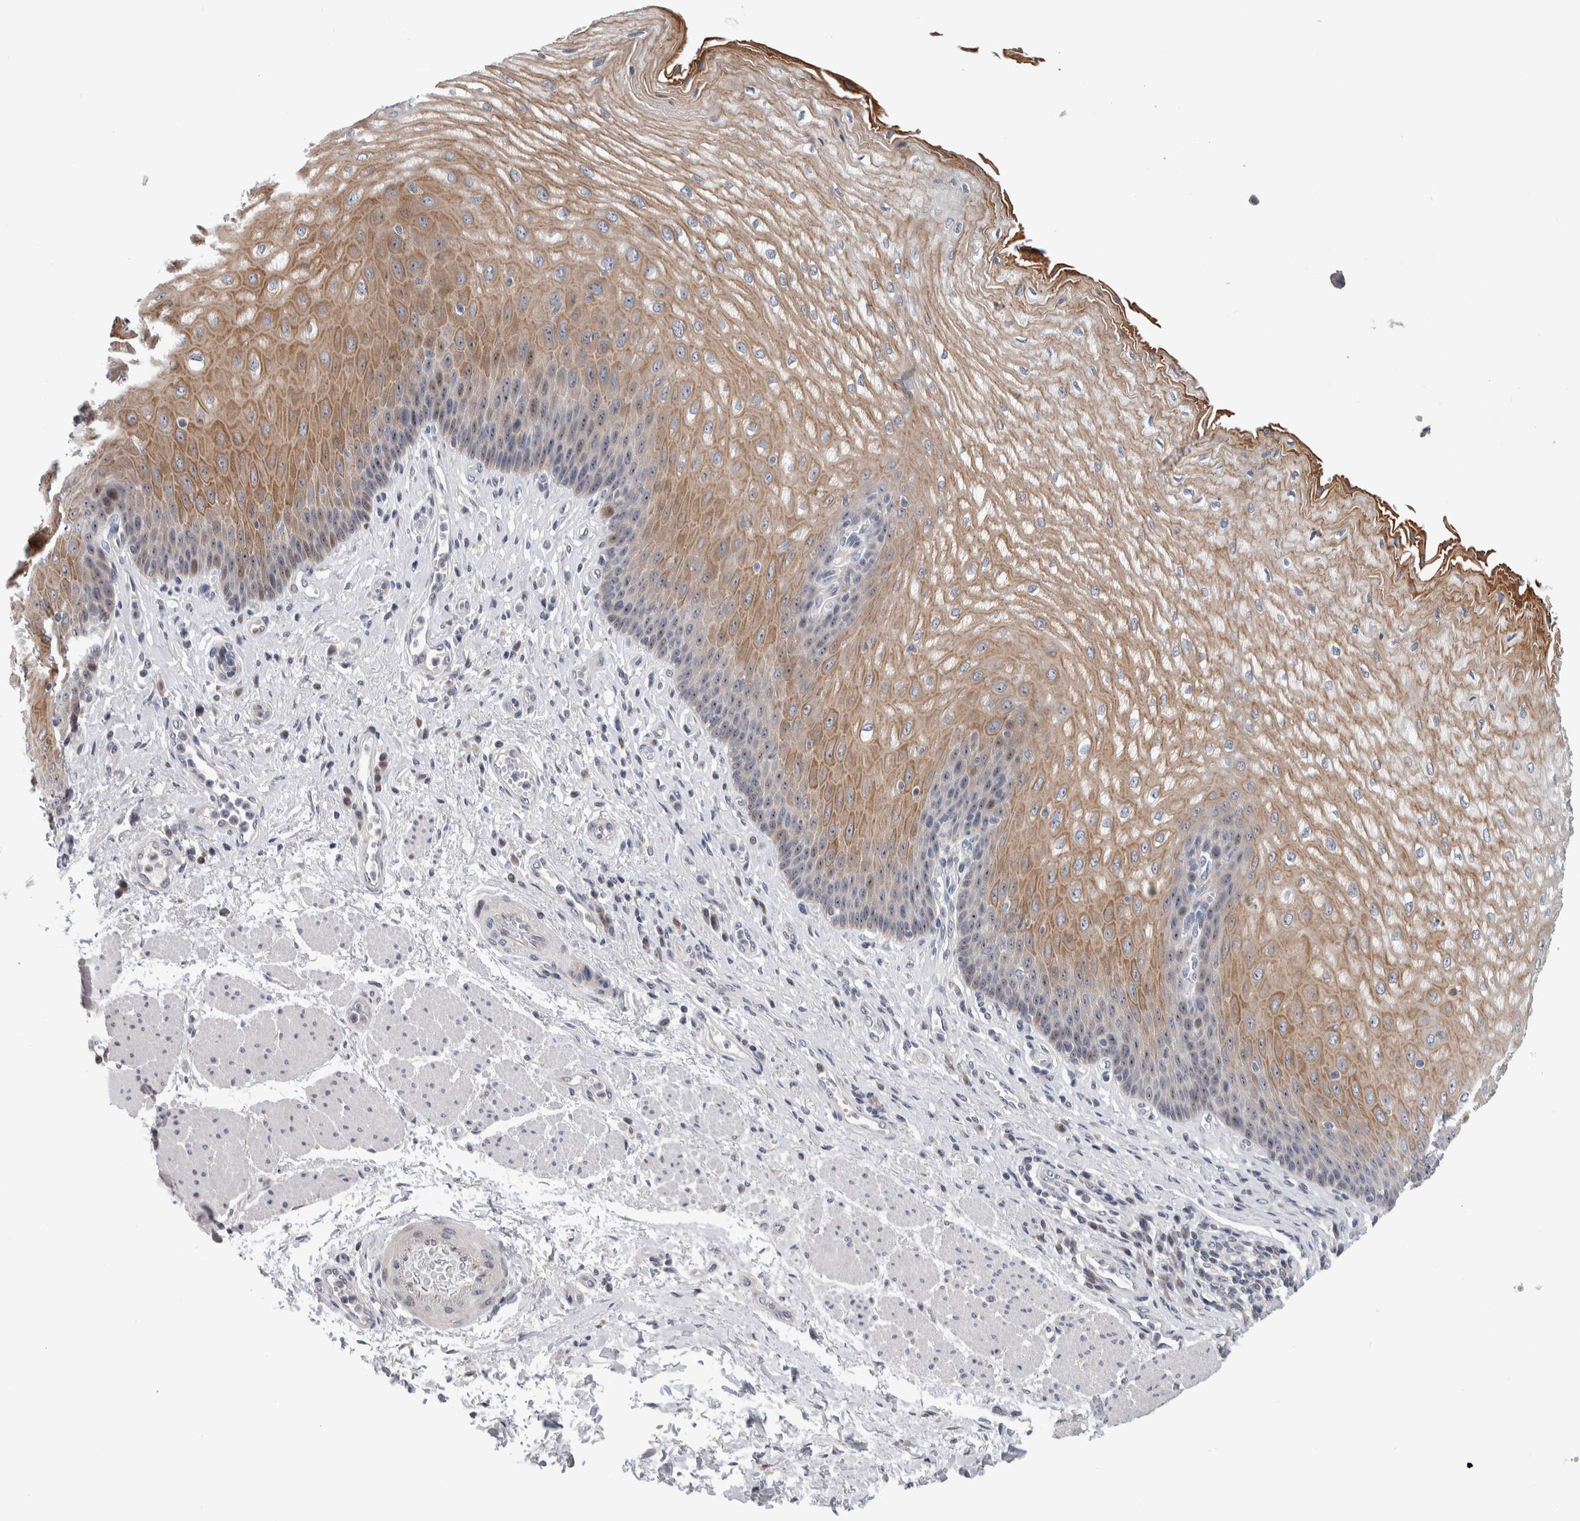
{"staining": {"intensity": "moderate", "quantity": "25%-75%", "location": "cytoplasmic/membranous"}, "tissue": "esophagus", "cell_type": "Squamous epithelial cells", "image_type": "normal", "snomed": [{"axis": "morphology", "description": "Normal tissue, NOS"}, {"axis": "topography", "description": "Esophagus"}], "caption": "A micrograph showing moderate cytoplasmic/membranous expression in about 25%-75% of squamous epithelial cells in normal esophagus, as visualized by brown immunohistochemical staining.", "gene": "PRRG4", "patient": {"sex": "male", "age": 54}}